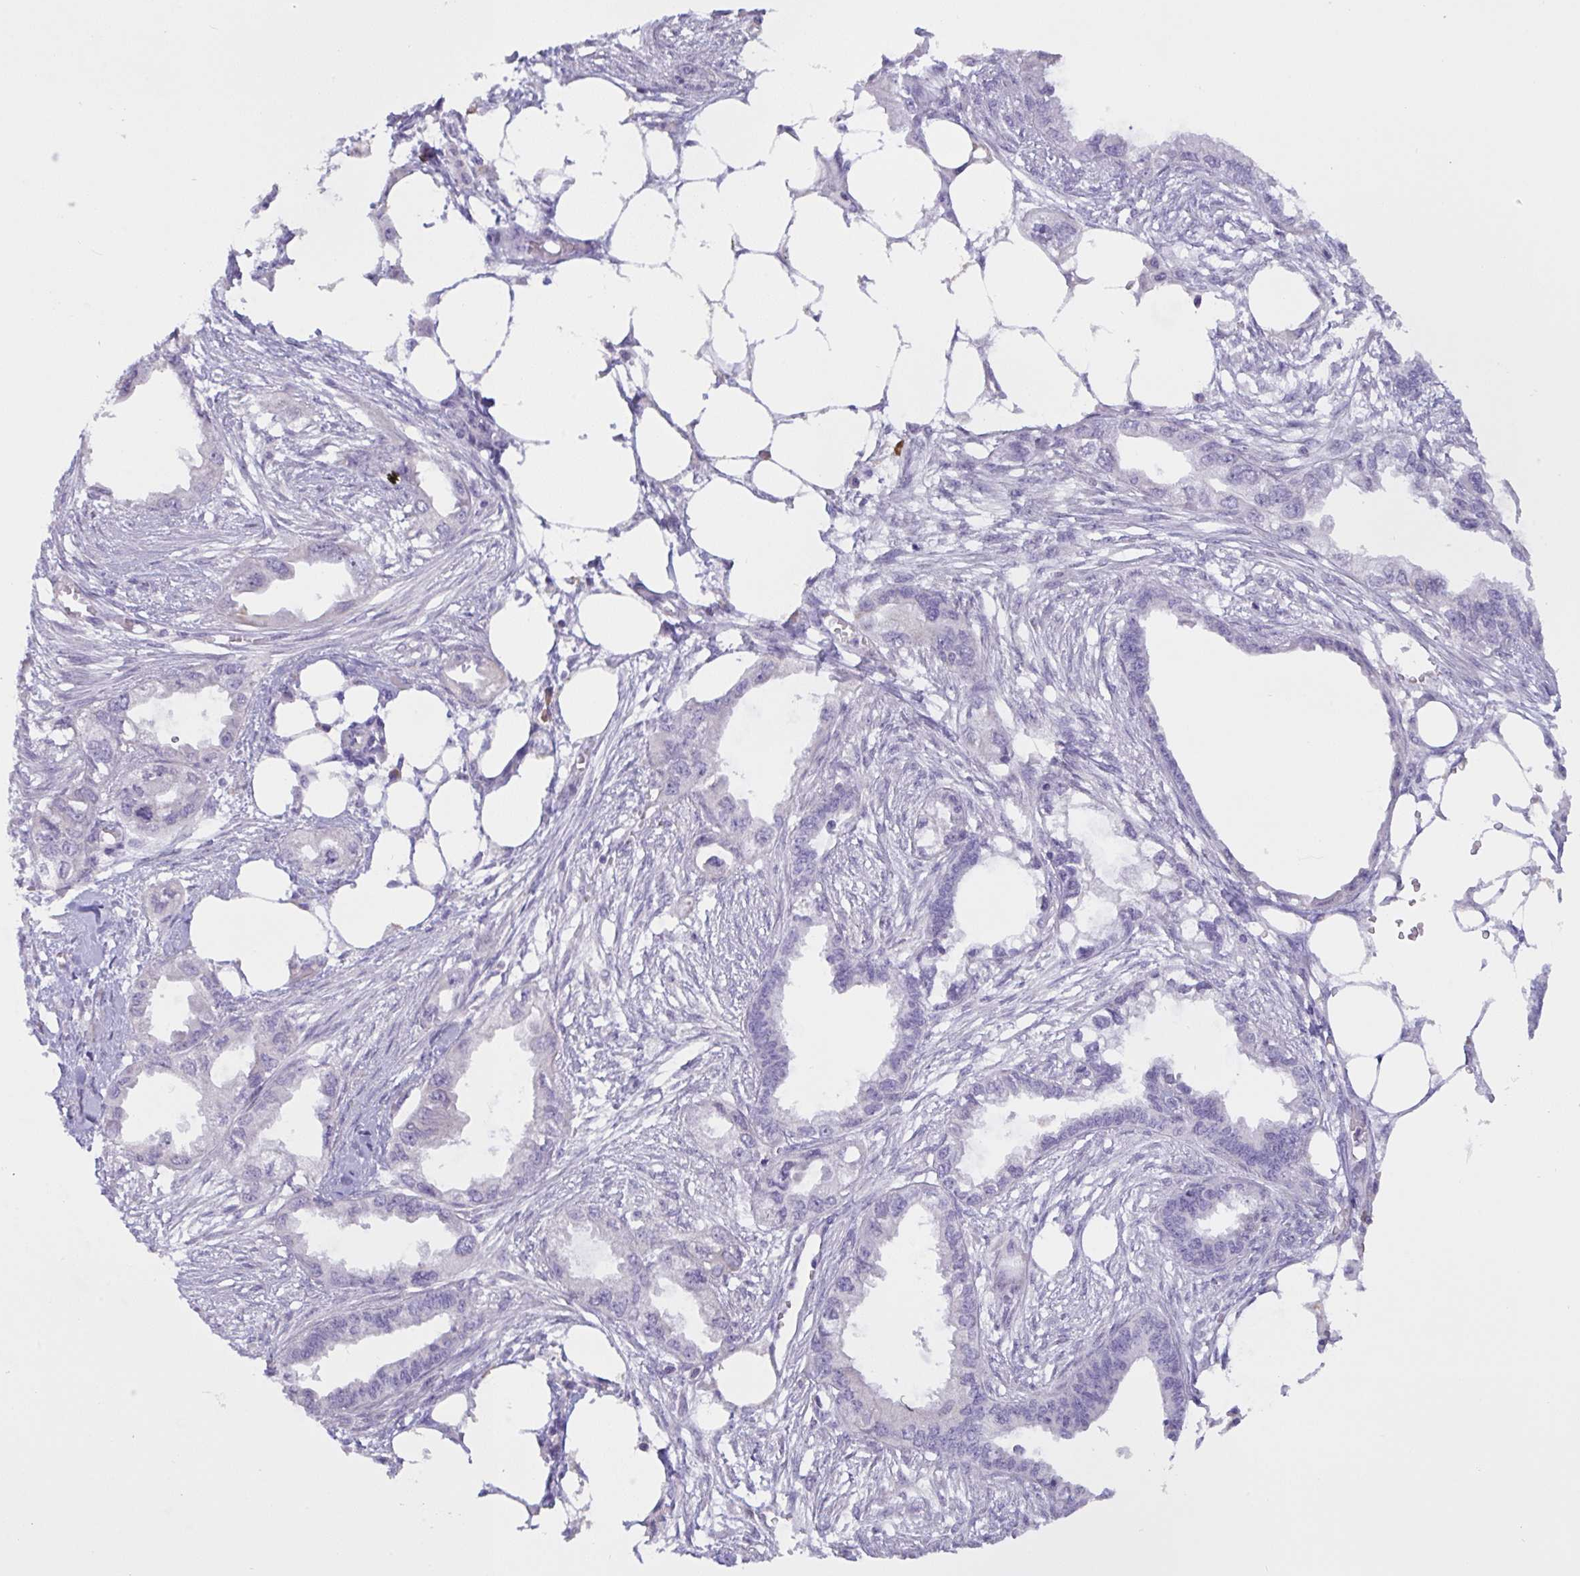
{"staining": {"intensity": "negative", "quantity": "none", "location": "none"}, "tissue": "endometrial cancer", "cell_type": "Tumor cells", "image_type": "cancer", "snomed": [{"axis": "morphology", "description": "Adenocarcinoma, NOS"}, {"axis": "morphology", "description": "Adenocarcinoma, metastatic, NOS"}, {"axis": "topography", "description": "Adipose tissue"}, {"axis": "topography", "description": "Endometrium"}], "caption": "Immunohistochemical staining of endometrial metastatic adenocarcinoma displays no significant expression in tumor cells.", "gene": "TMEM41A", "patient": {"sex": "female", "age": 67}}